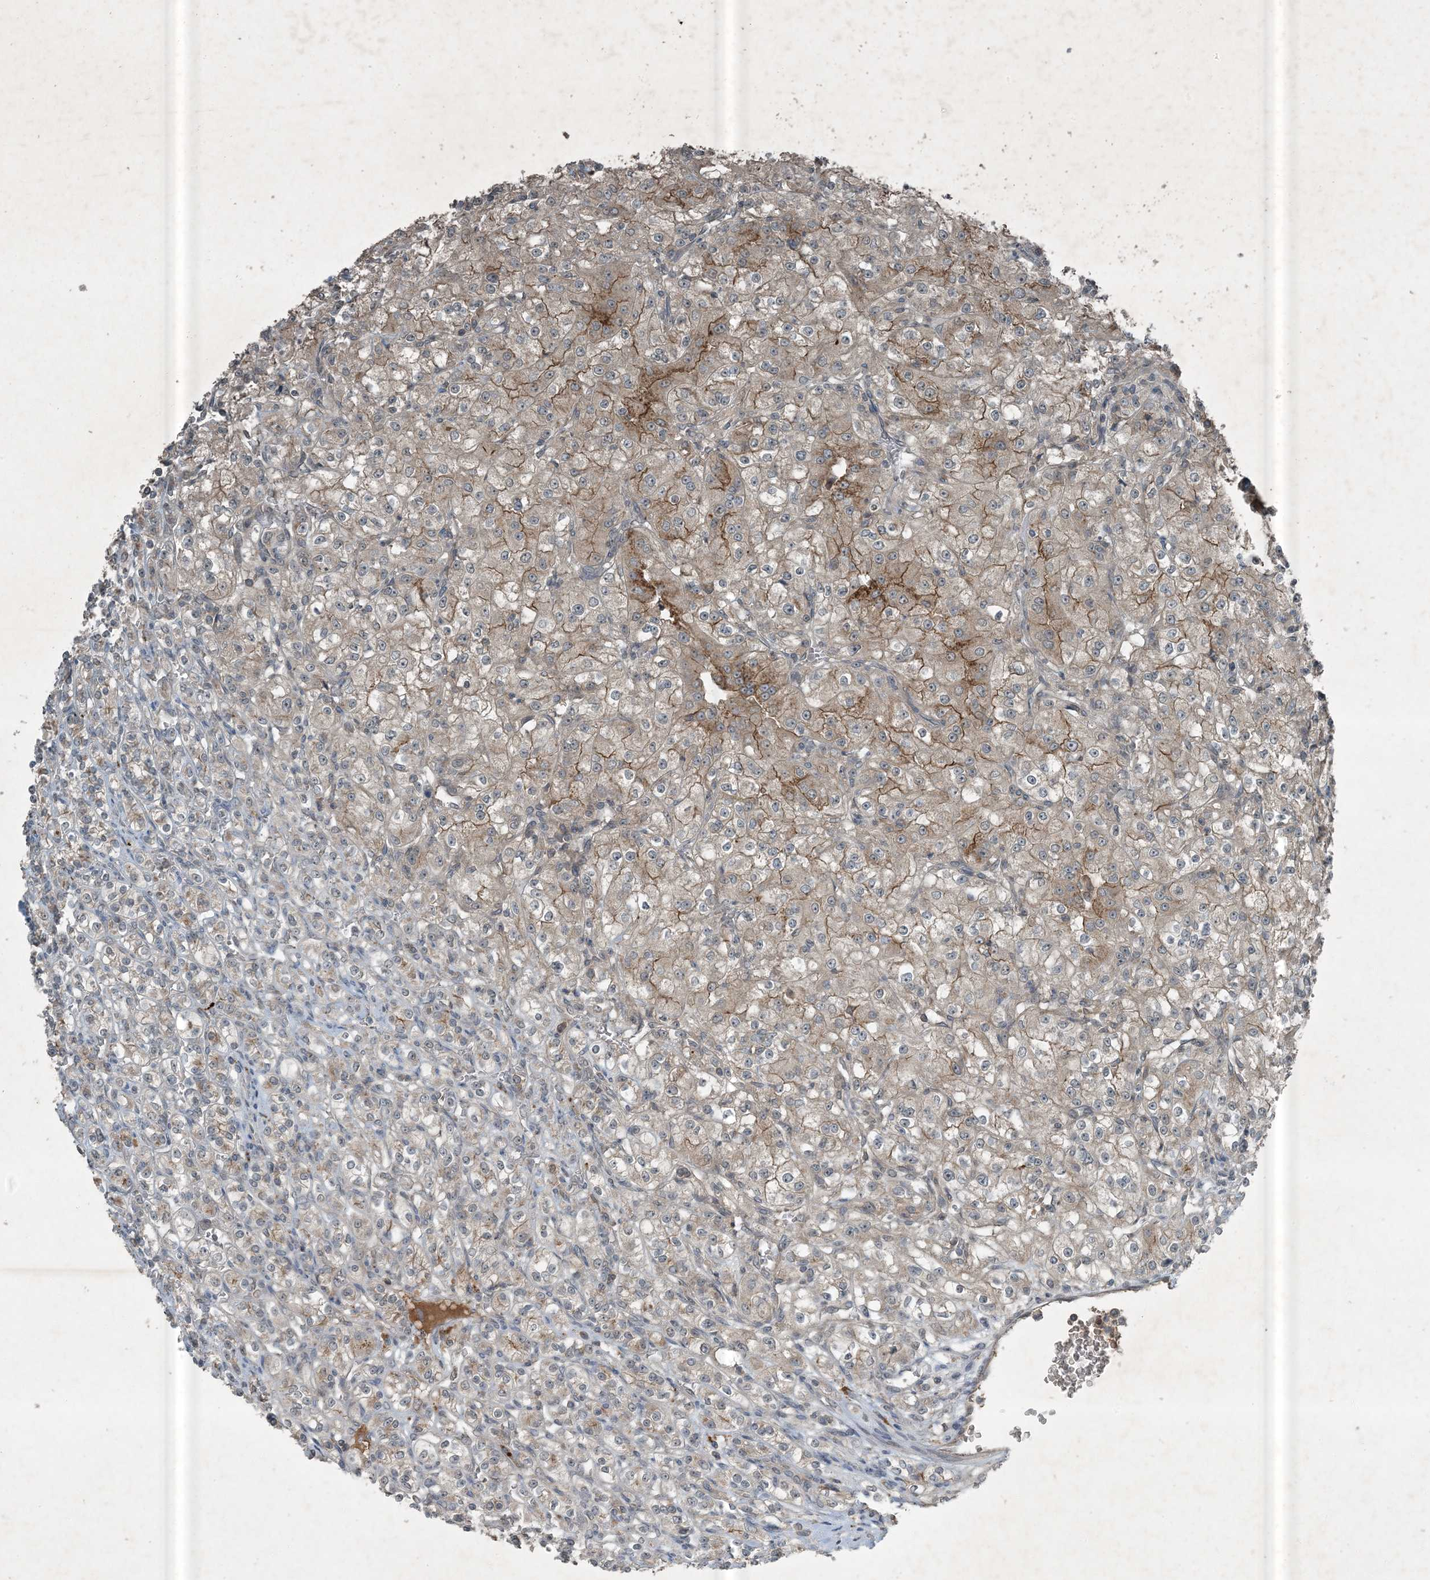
{"staining": {"intensity": "moderate", "quantity": "<25%", "location": "cytoplasmic/membranous"}, "tissue": "renal cancer", "cell_type": "Tumor cells", "image_type": "cancer", "snomed": [{"axis": "morphology", "description": "Adenocarcinoma, NOS"}, {"axis": "topography", "description": "Kidney"}], "caption": "Immunohistochemical staining of renal cancer (adenocarcinoma) displays low levels of moderate cytoplasmic/membranous positivity in approximately <25% of tumor cells.", "gene": "MDN1", "patient": {"sex": "male", "age": 77}}